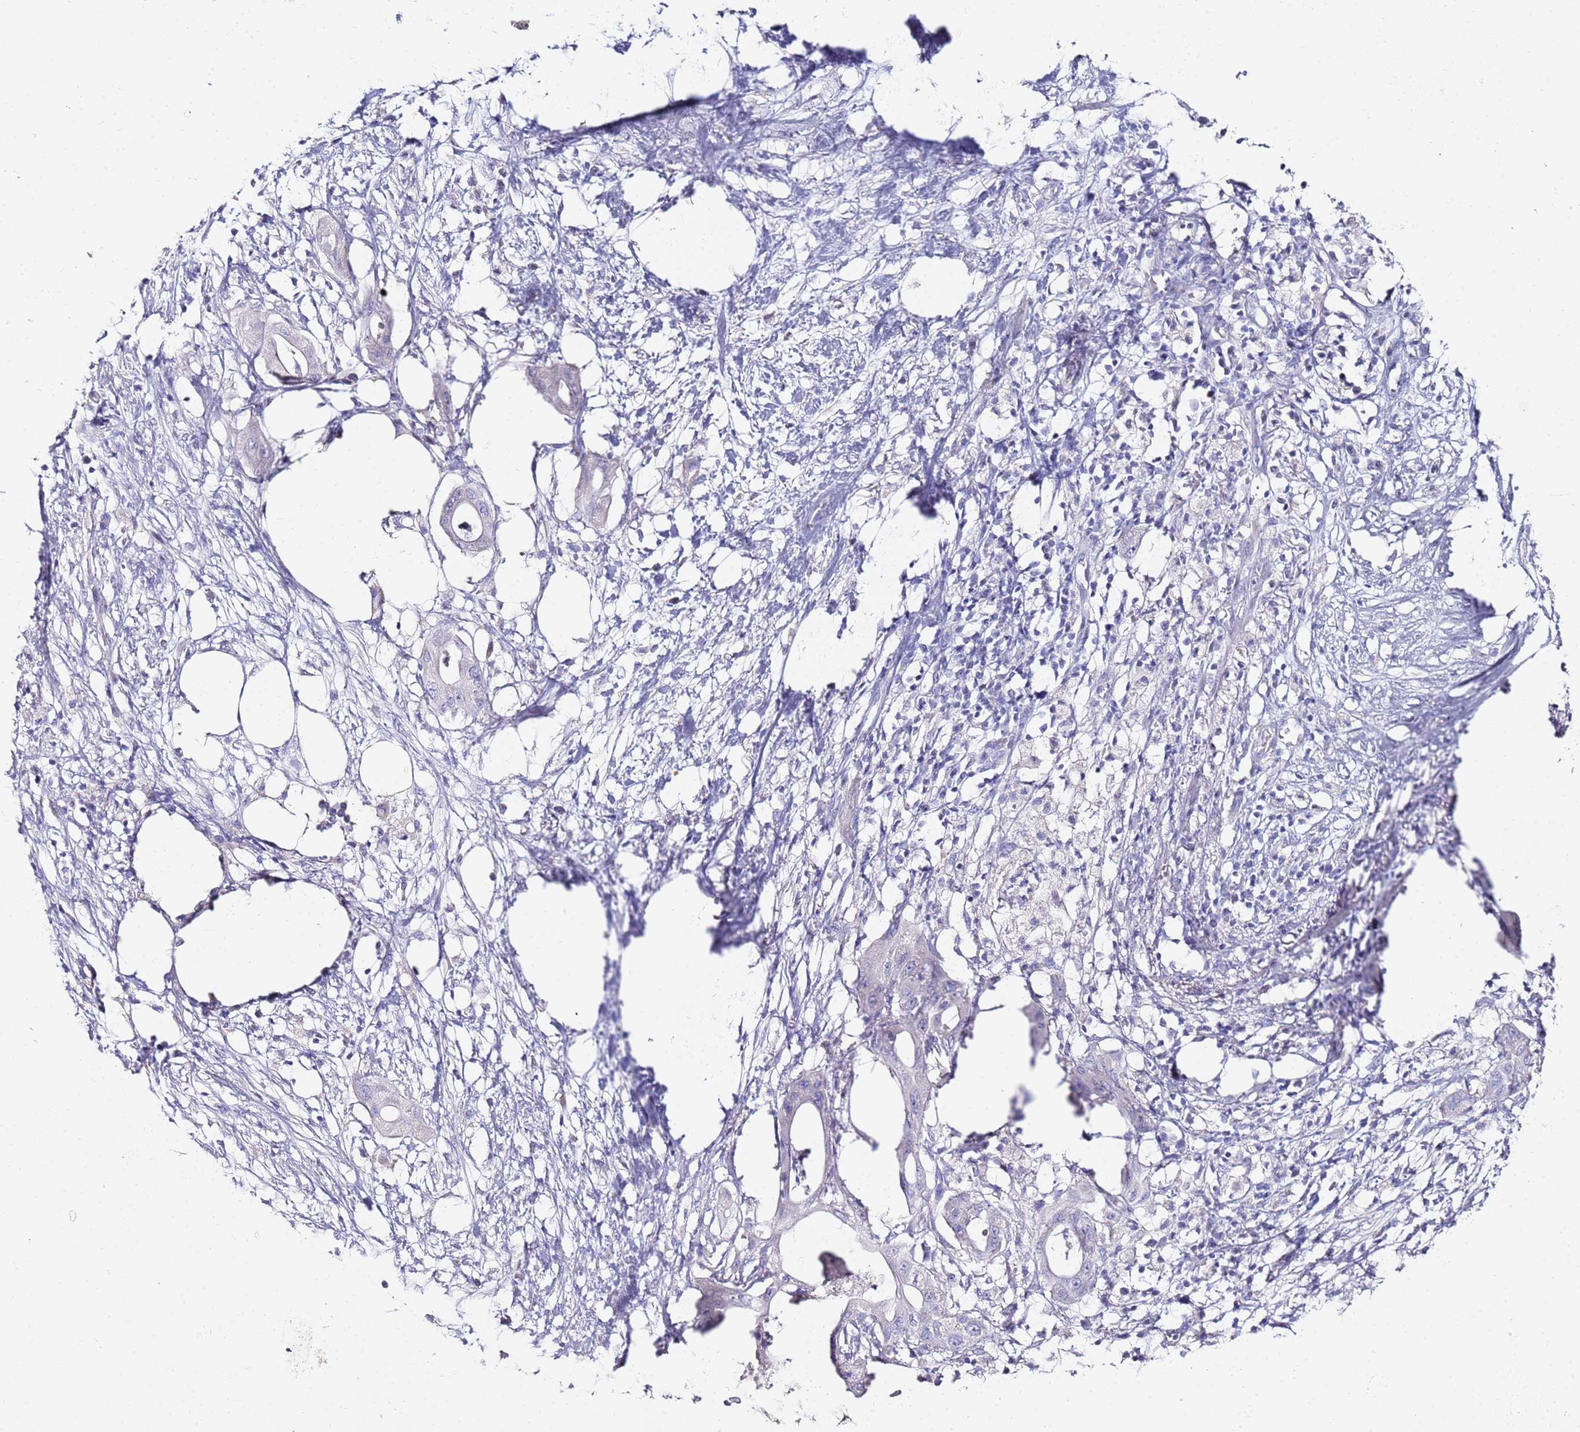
{"staining": {"intensity": "negative", "quantity": "none", "location": "none"}, "tissue": "pancreatic cancer", "cell_type": "Tumor cells", "image_type": "cancer", "snomed": [{"axis": "morphology", "description": "Adenocarcinoma, NOS"}, {"axis": "topography", "description": "Pancreas"}], "caption": "Immunohistochemistry (IHC) of pancreatic cancer exhibits no staining in tumor cells. Brightfield microscopy of IHC stained with DAB (3,3'-diaminobenzidine) (brown) and hematoxylin (blue), captured at high magnification.", "gene": "MYBPC3", "patient": {"sex": "male", "age": 68}}